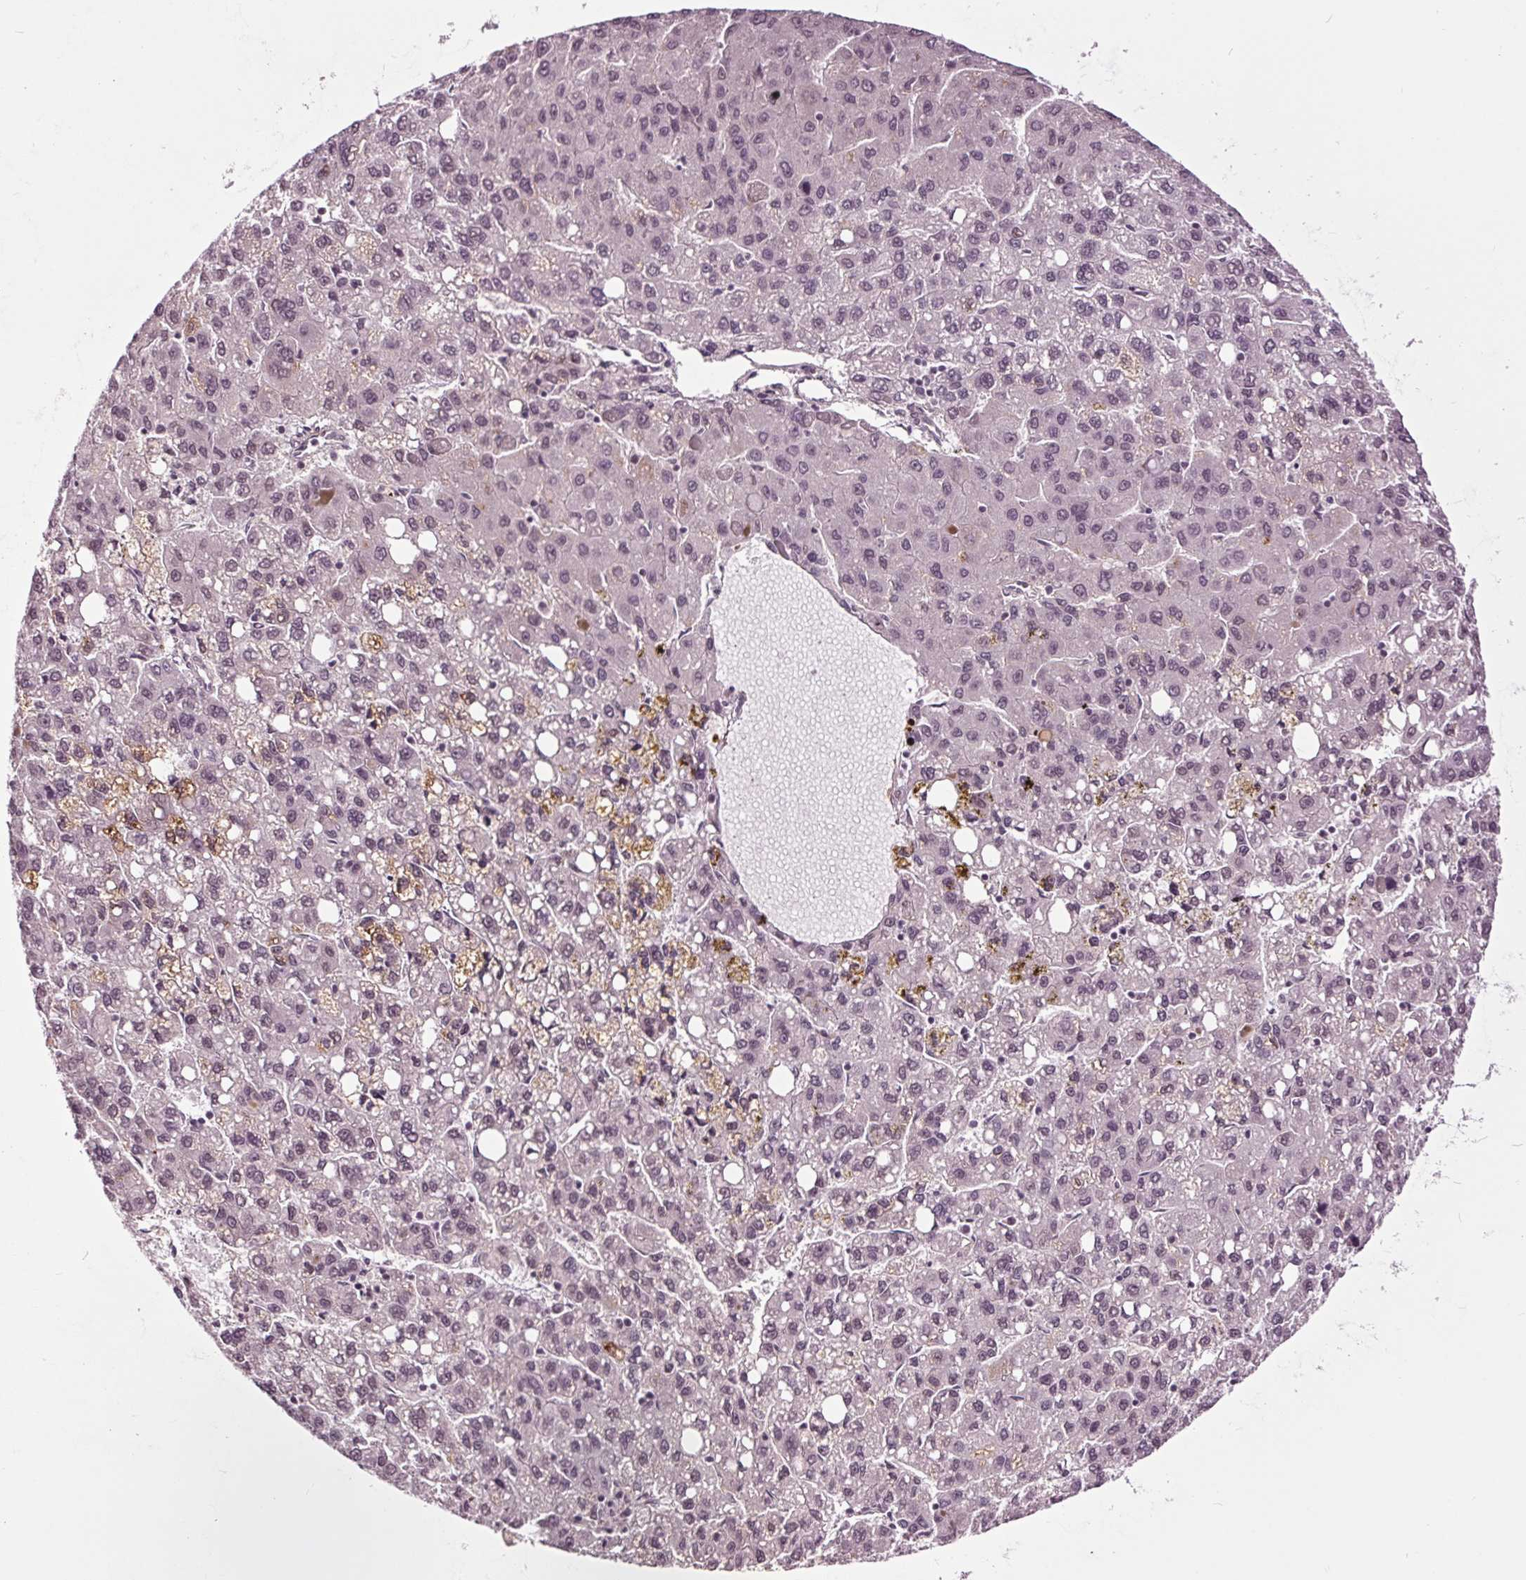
{"staining": {"intensity": "negative", "quantity": "none", "location": "none"}, "tissue": "liver cancer", "cell_type": "Tumor cells", "image_type": "cancer", "snomed": [{"axis": "morphology", "description": "Carcinoma, Hepatocellular, NOS"}, {"axis": "topography", "description": "Liver"}], "caption": "Image shows no protein expression in tumor cells of hepatocellular carcinoma (liver) tissue.", "gene": "HAUS5", "patient": {"sex": "female", "age": 82}}